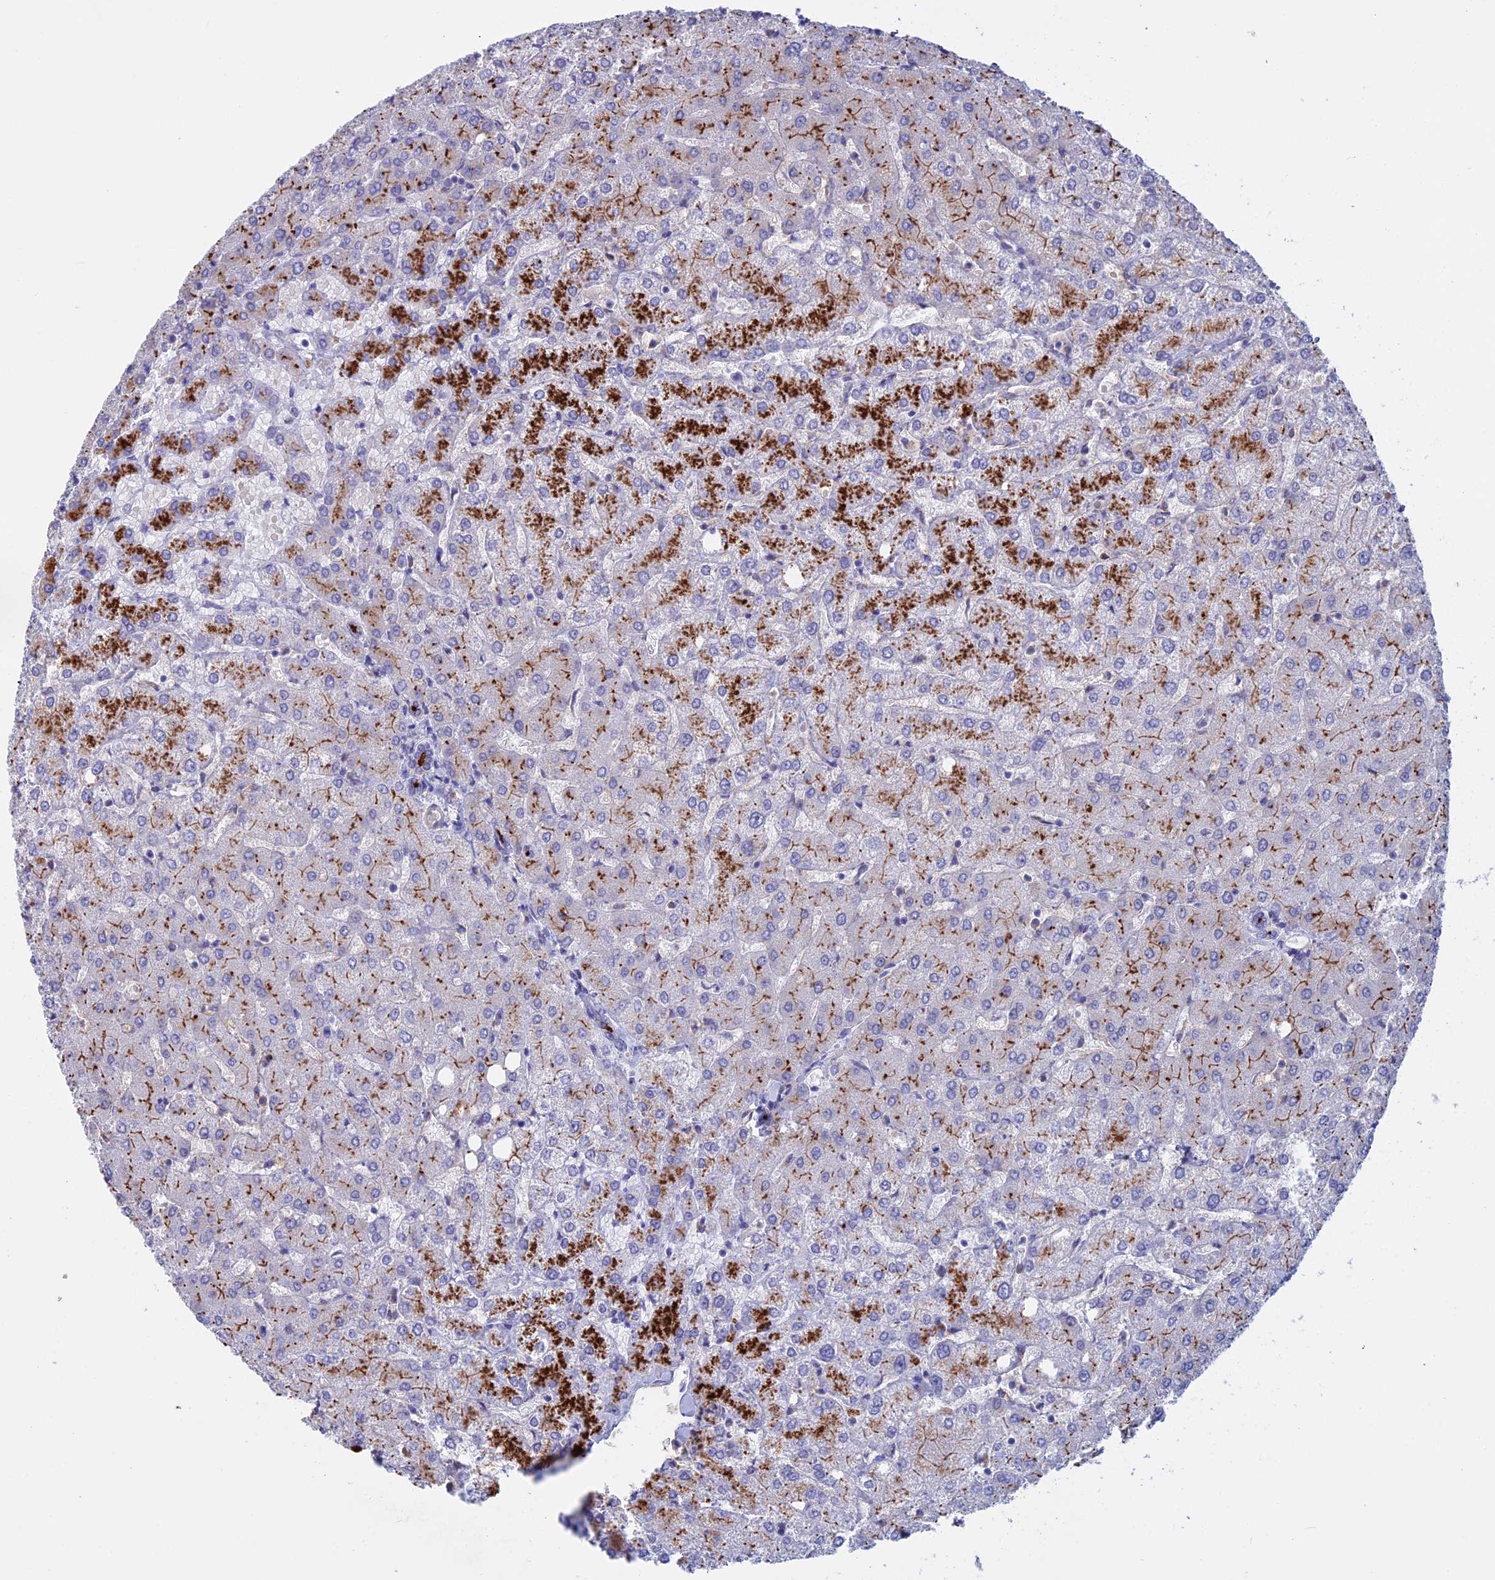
{"staining": {"intensity": "strong", "quantity": "25%-75%", "location": "cytoplasmic/membranous"}, "tissue": "liver", "cell_type": "Cholangiocytes", "image_type": "normal", "snomed": [{"axis": "morphology", "description": "Normal tissue, NOS"}, {"axis": "topography", "description": "Liver"}], "caption": "Cholangiocytes display high levels of strong cytoplasmic/membranous positivity in about 25%-75% of cells in unremarkable human liver. Nuclei are stained in blue.", "gene": "SLC2A6", "patient": {"sex": "female", "age": 54}}